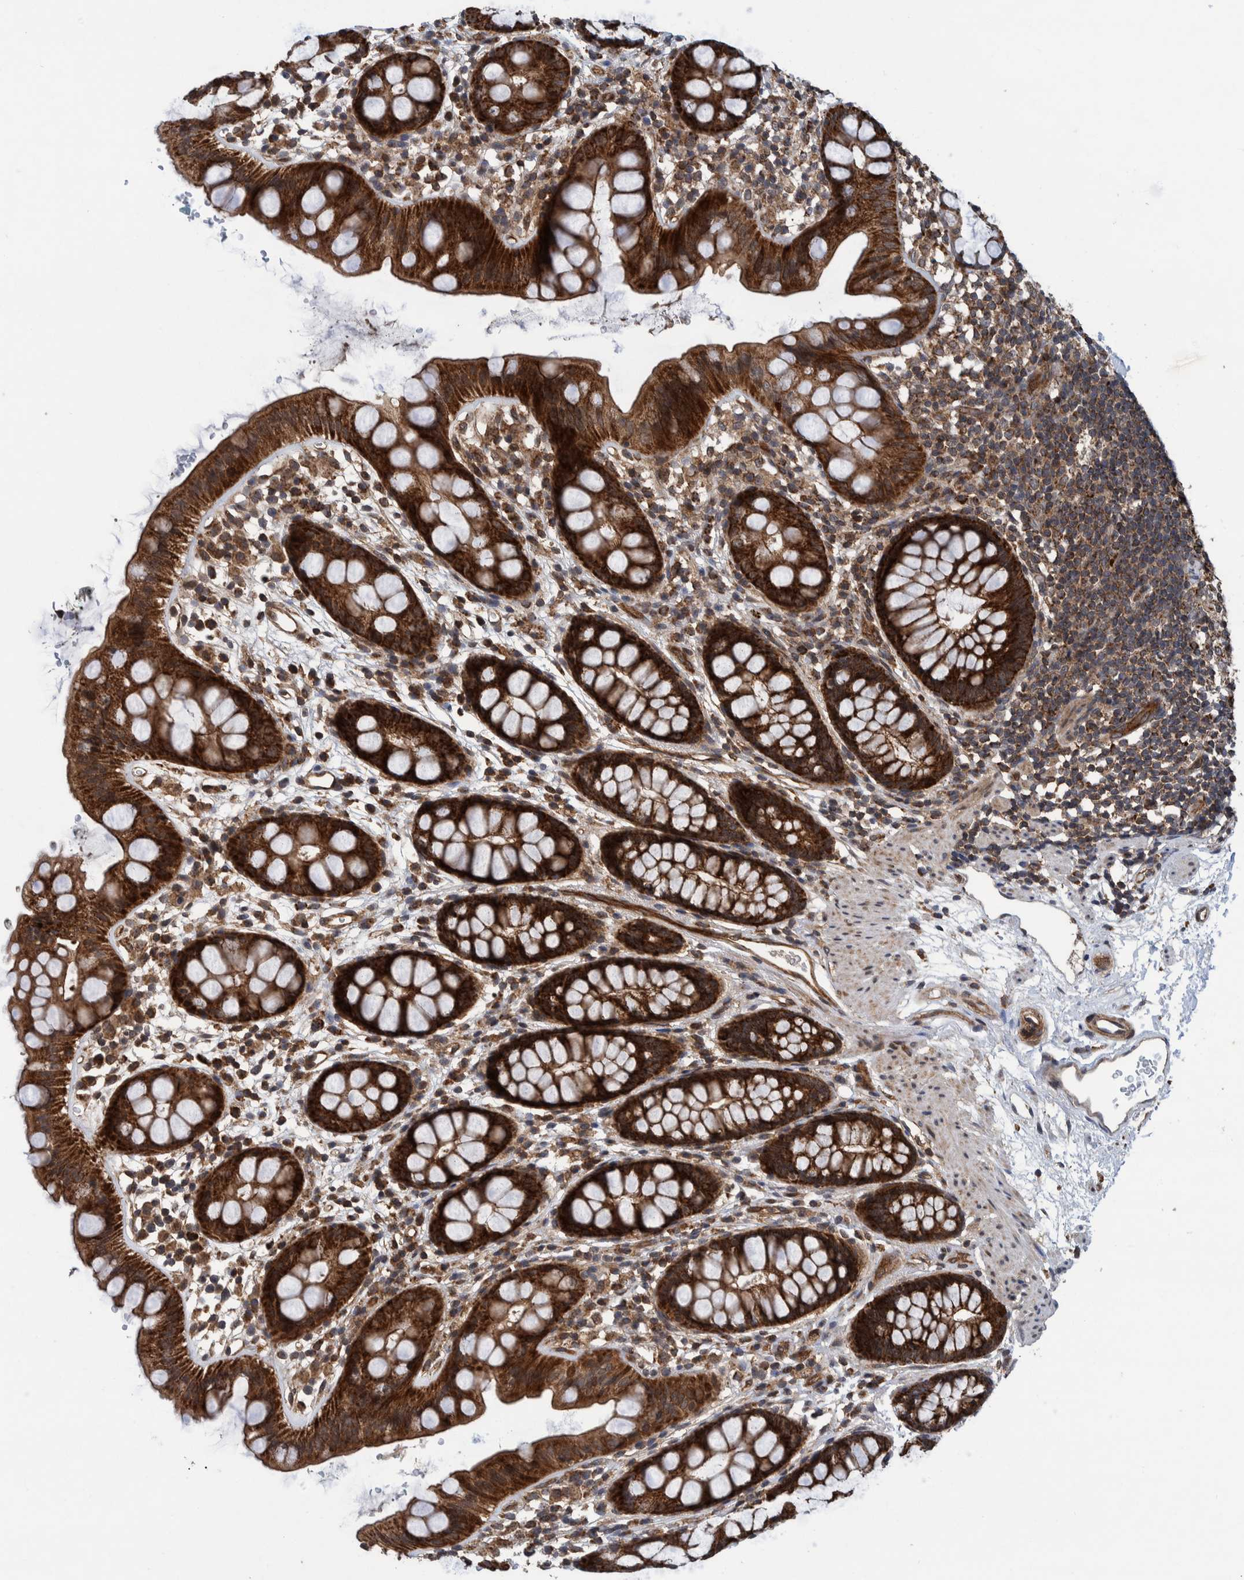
{"staining": {"intensity": "strong", "quantity": ">75%", "location": "cytoplasmic/membranous"}, "tissue": "rectum", "cell_type": "Glandular cells", "image_type": "normal", "snomed": [{"axis": "morphology", "description": "Normal tissue, NOS"}, {"axis": "topography", "description": "Rectum"}], "caption": "IHC staining of unremarkable rectum, which demonstrates high levels of strong cytoplasmic/membranous staining in about >75% of glandular cells indicating strong cytoplasmic/membranous protein positivity. The staining was performed using DAB (brown) for protein detection and nuclei were counterstained in hematoxylin (blue).", "gene": "MRPS7", "patient": {"sex": "female", "age": 65}}